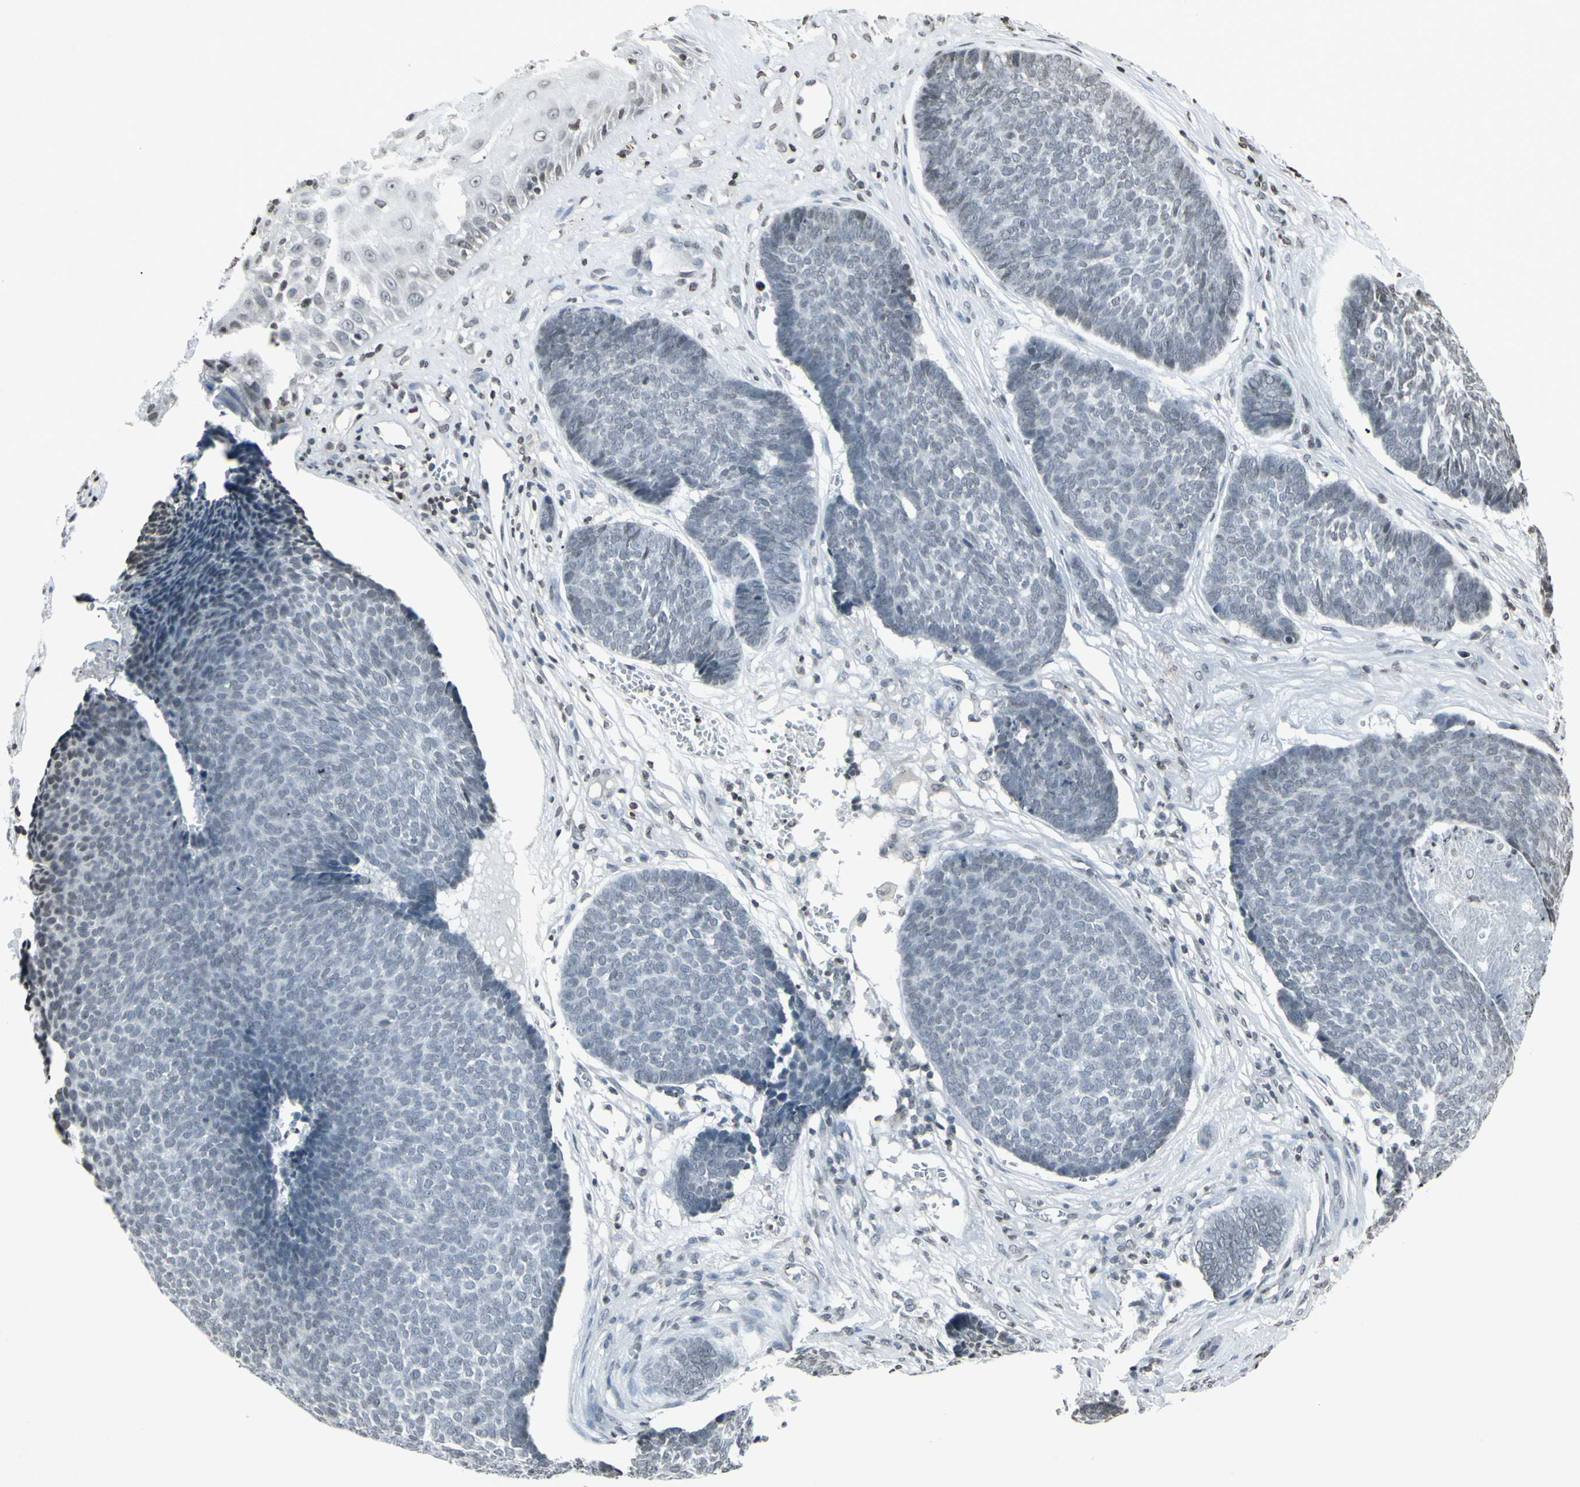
{"staining": {"intensity": "negative", "quantity": "none", "location": "none"}, "tissue": "skin cancer", "cell_type": "Tumor cells", "image_type": "cancer", "snomed": [{"axis": "morphology", "description": "Basal cell carcinoma"}, {"axis": "topography", "description": "Skin"}], "caption": "IHC of human skin cancer demonstrates no staining in tumor cells.", "gene": "CD79B", "patient": {"sex": "male", "age": 84}}